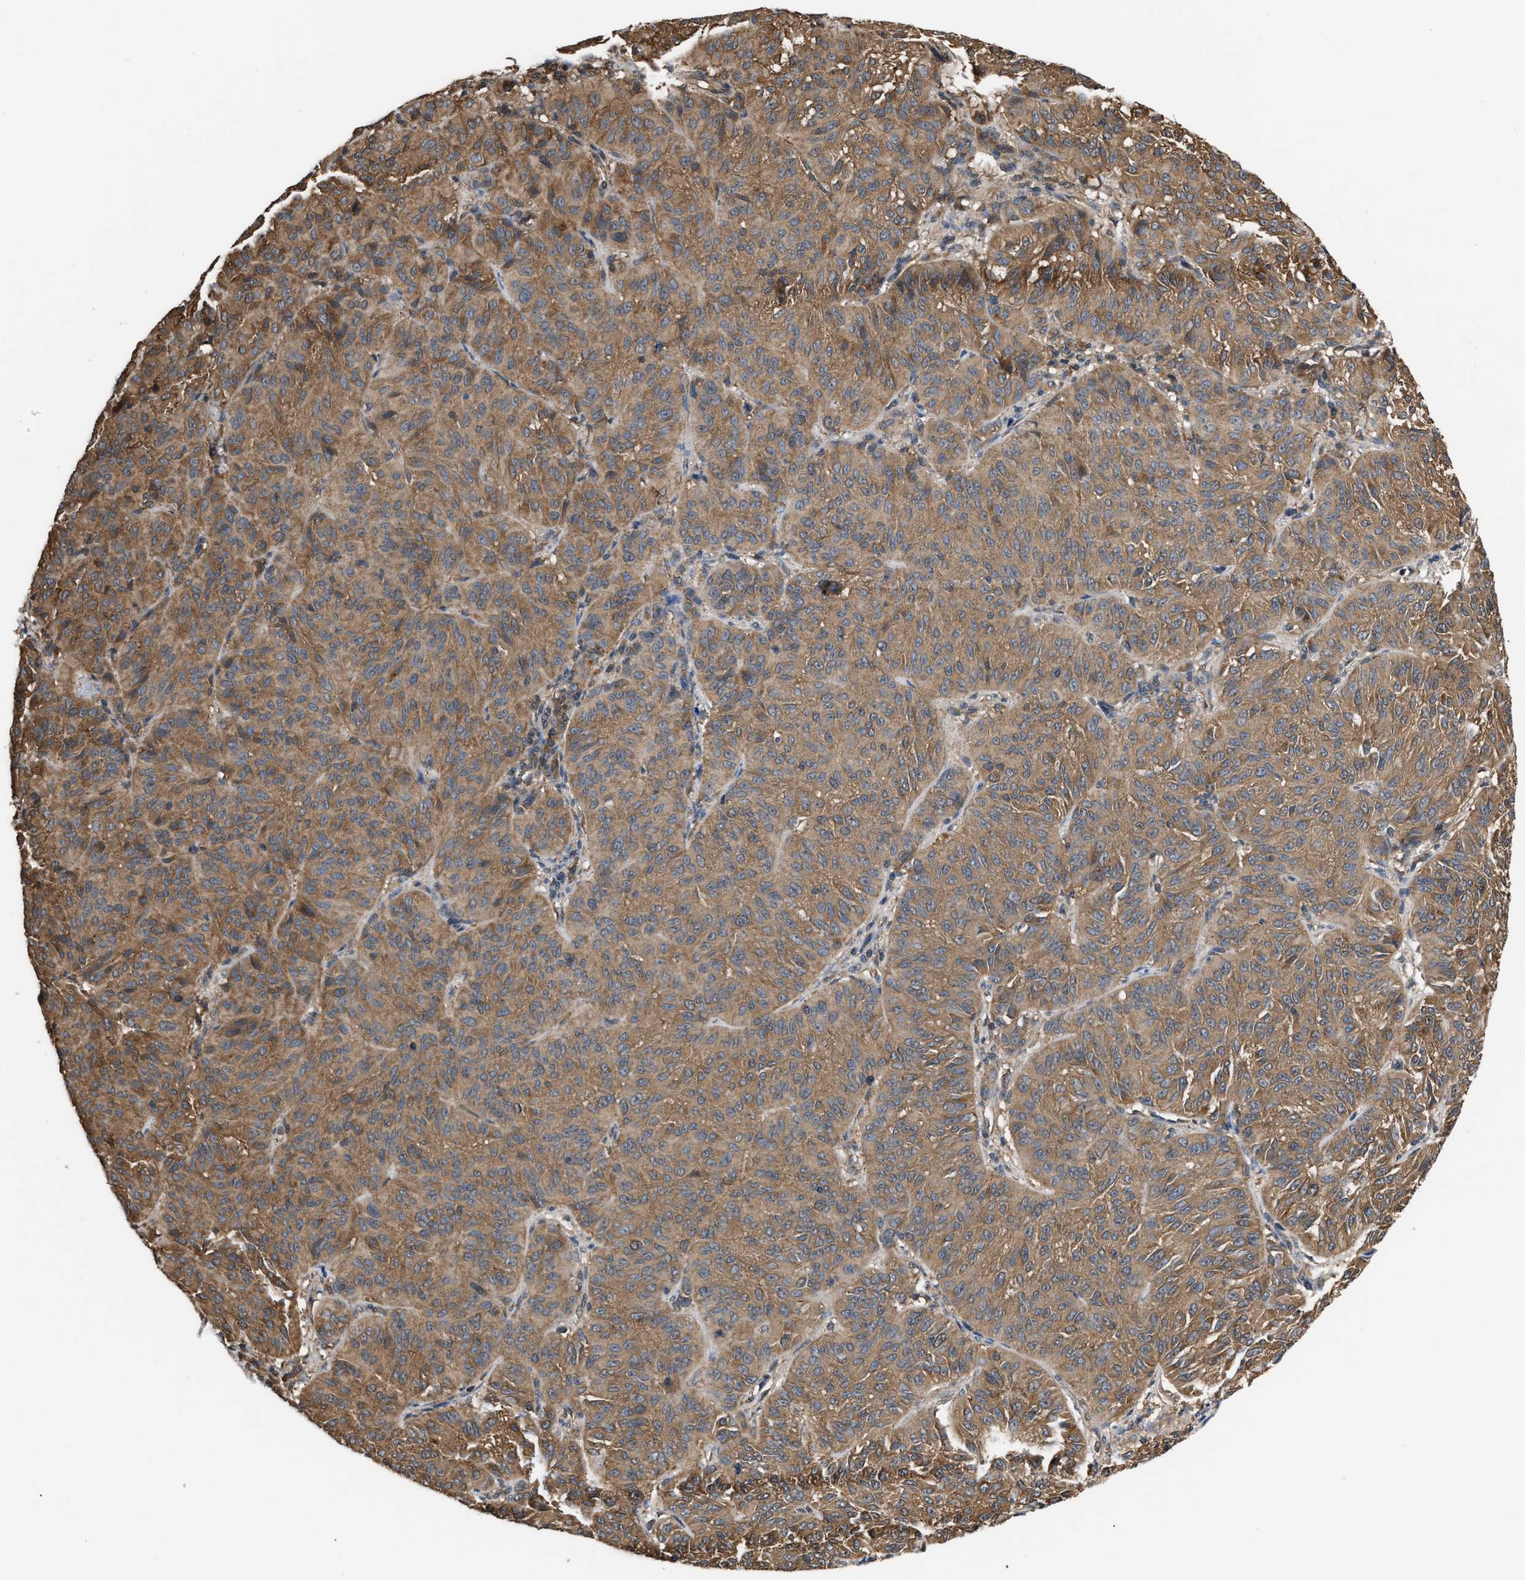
{"staining": {"intensity": "moderate", "quantity": ">75%", "location": "cytoplasmic/membranous"}, "tissue": "melanoma", "cell_type": "Tumor cells", "image_type": "cancer", "snomed": [{"axis": "morphology", "description": "Malignant melanoma, NOS"}, {"axis": "topography", "description": "Skin"}], "caption": "Human melanoma stained with a protein marker displays moderate staining in tumor cells.", "gene": "SCAI", "patient": {"sex": "female", "age": 72}}